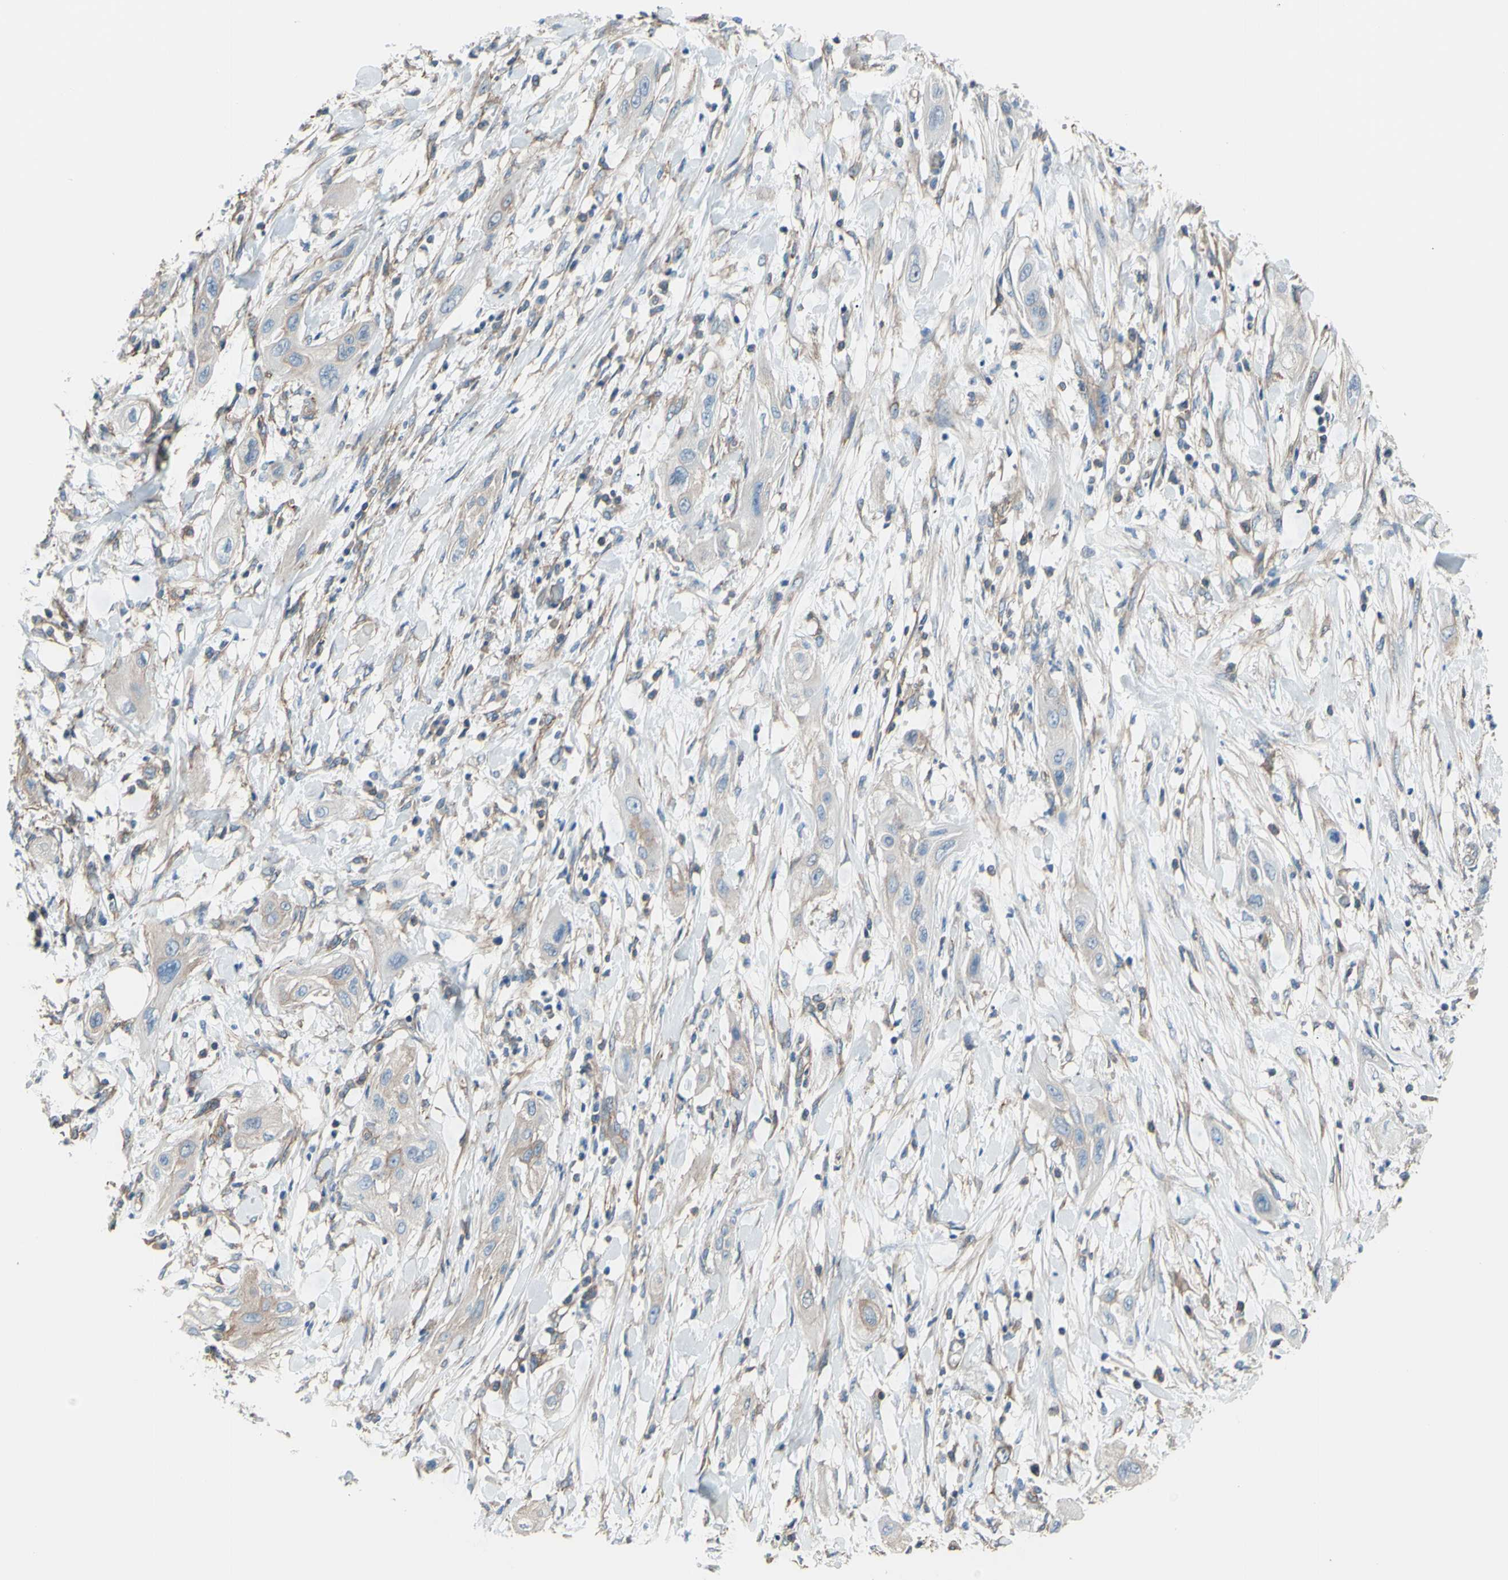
{"staining": {"intensity": "weak", "quantity": "25%-75%", "location": "cytoplasmic/membranous"}, "tissue": "lung cancer", "cell_type": "Tumor cells", "image_type": "cancer", "snomed": [{"axis": "morphology", "description": "Squamous cell carcinoma, NOS"}, {"axis": "topography", "description": "Lung"}], "caption": "The immunohistochemical stain shows weak cytoplasmic/membranous expression in tumor cells of lung squamous cell carcinoma tissue.", "gene": "ADD1", "patient": {"sex": "female", "age": 47}}